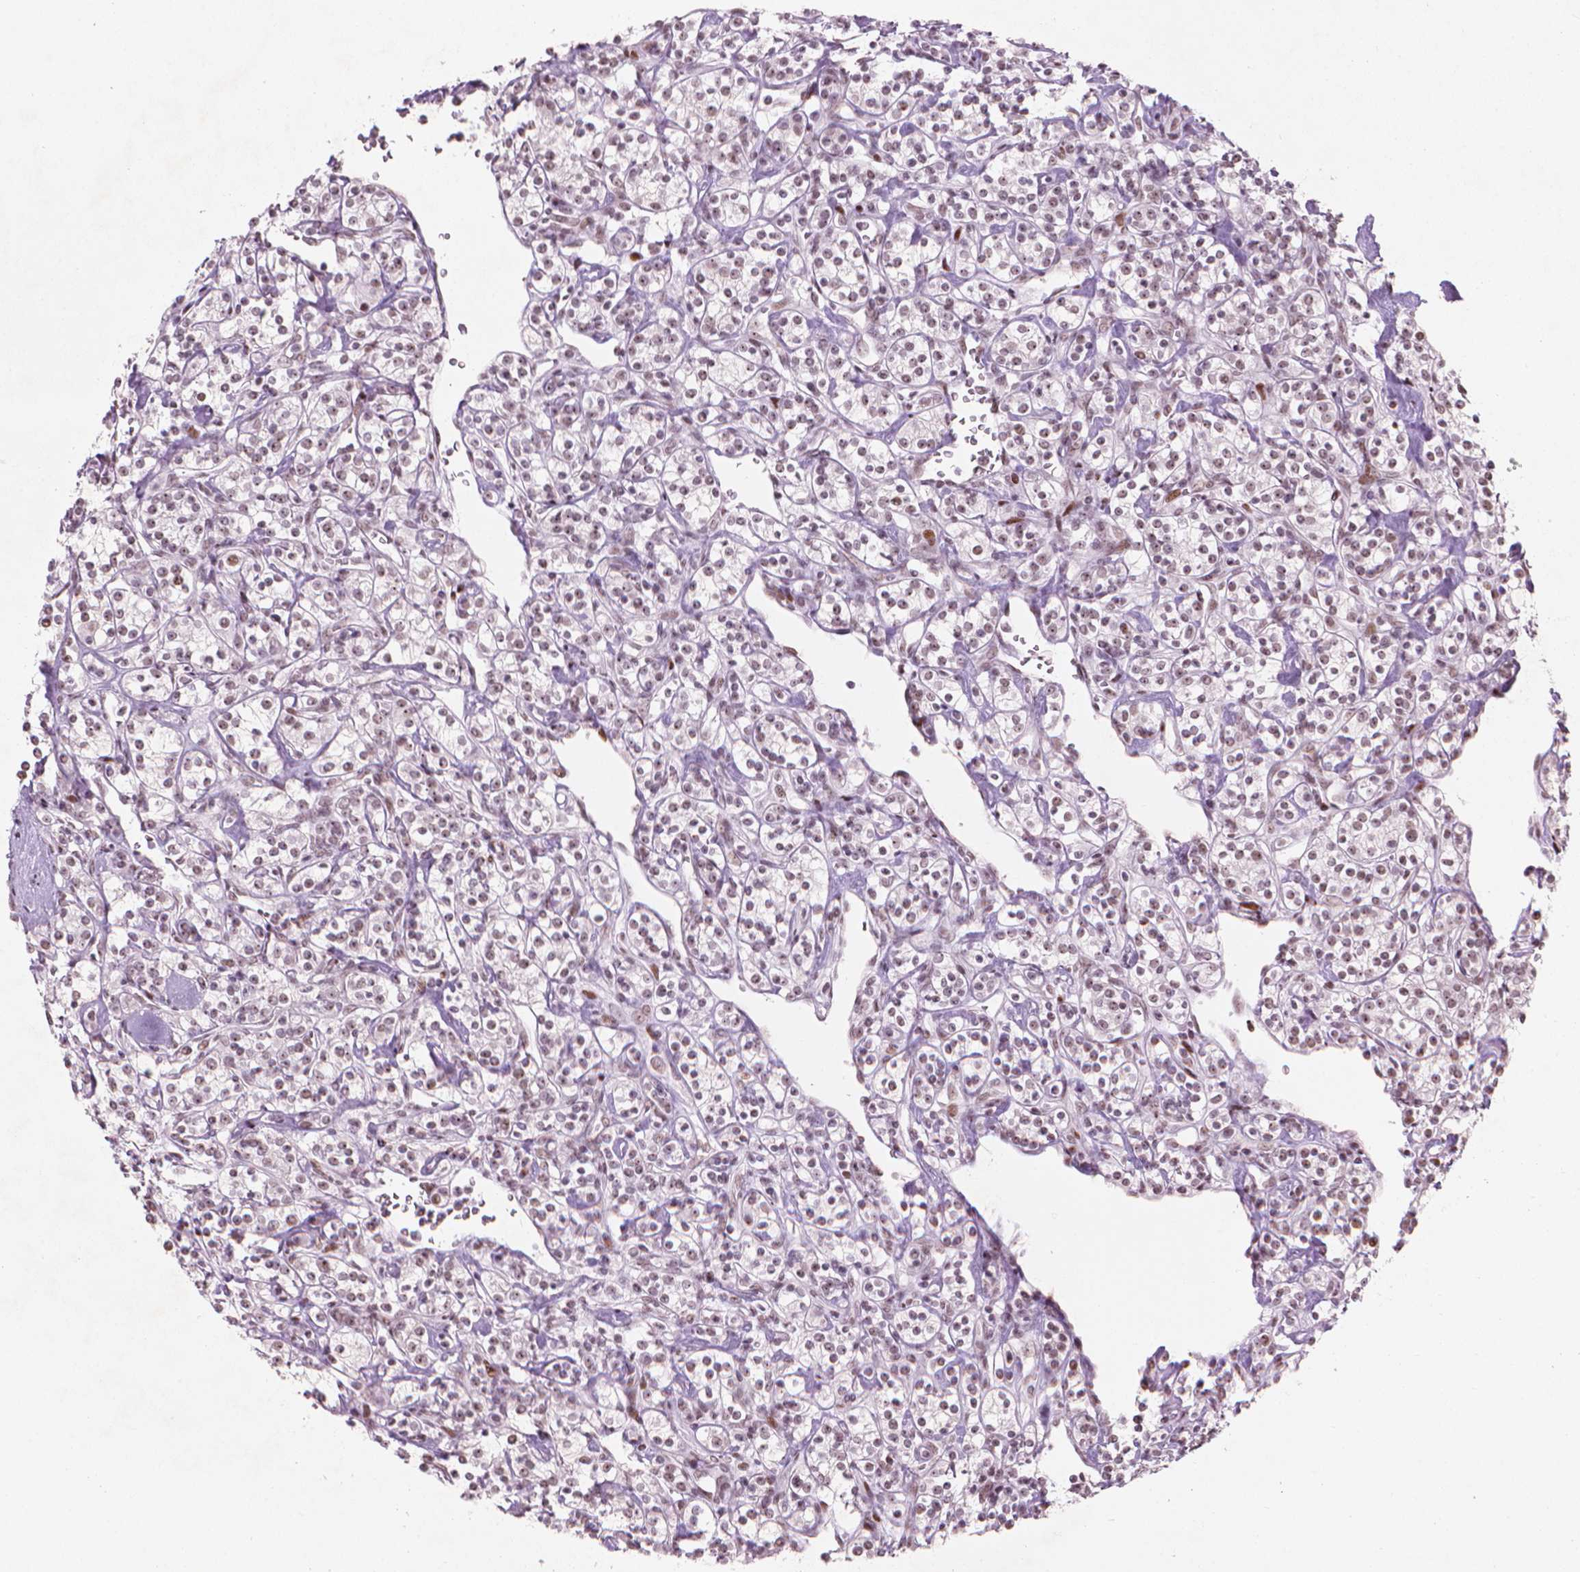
{"staining": {"intensity": "weak", "quantity": "25%-75%", "location": "nuclear"}, "tissue": "renal cancer", "cell_type": "Tumor cells", "image_type": "cancer", "snomed": [{"axis": "morphology", "description": "Adenocarcinoma, NOS"}, {"axis": "topography", "description": "Kidney"}], "caption": "A low amount of weak nuclear expression is present in approximately 25%-75% of tumor cells in renal cancer (adenocarcinoma) tissue.", "gene": "HES7", "patient": {"sex": "male", "age": 77}}